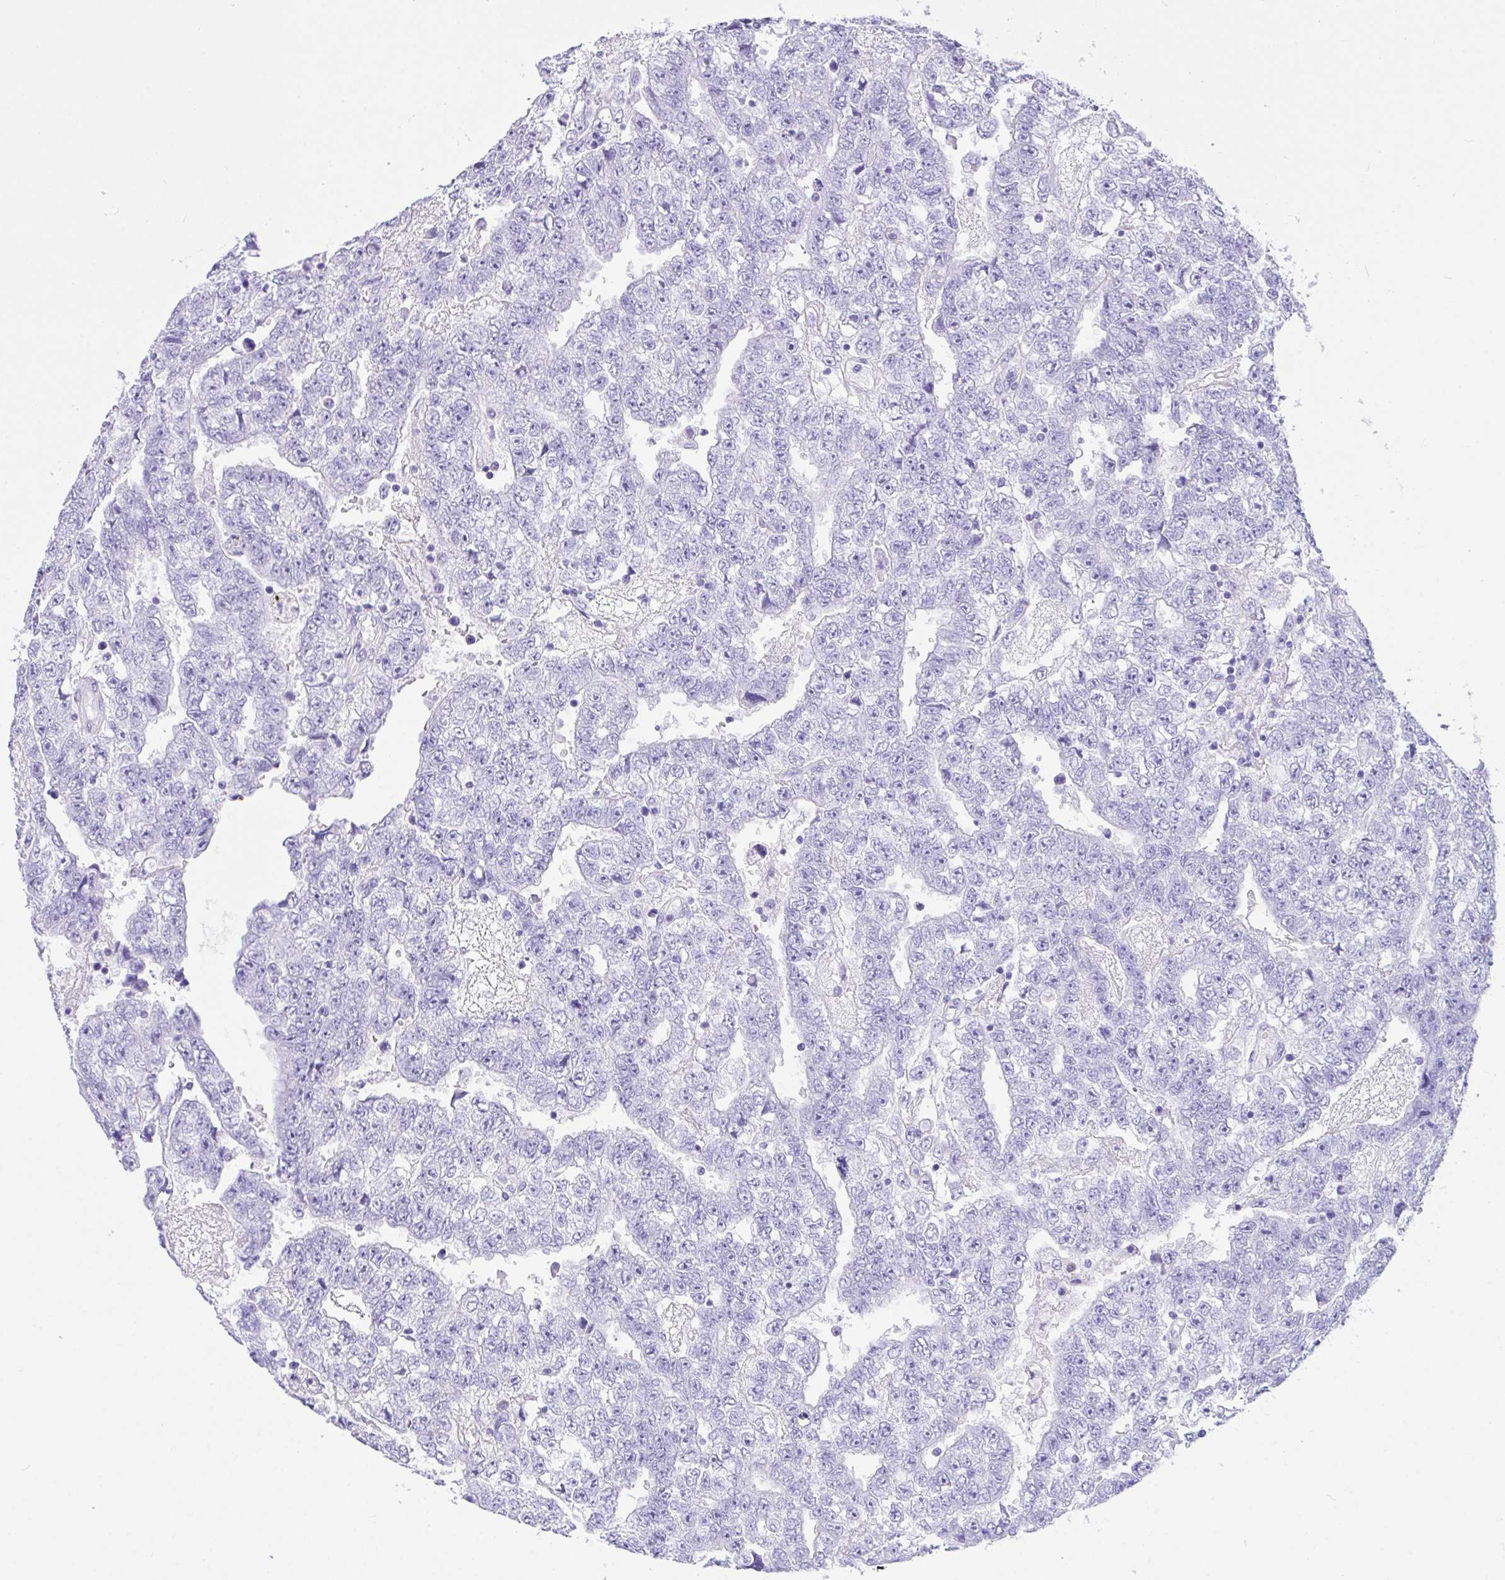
{"staining": {"intensity": "negative", "quantity": "none", "location": "none"}, "tissue": "testis cancer", "cell_type": "Tumor cells", "image_type": "cancer", "snomed": [{"axis": "morphology", "description": "Carcinoma, Embryonal, NOS"}, {"axis": "topography", "description": "Testis"}], "caption": "An immunohistochemistry micrograph of testis cancer (embryonal carcinoma) is shown. There is no staining in tumor cells of testis cancer (embryonal carcinoma).", "gene": "BEST4", "patient": {"sex": "male", "age": 25}}